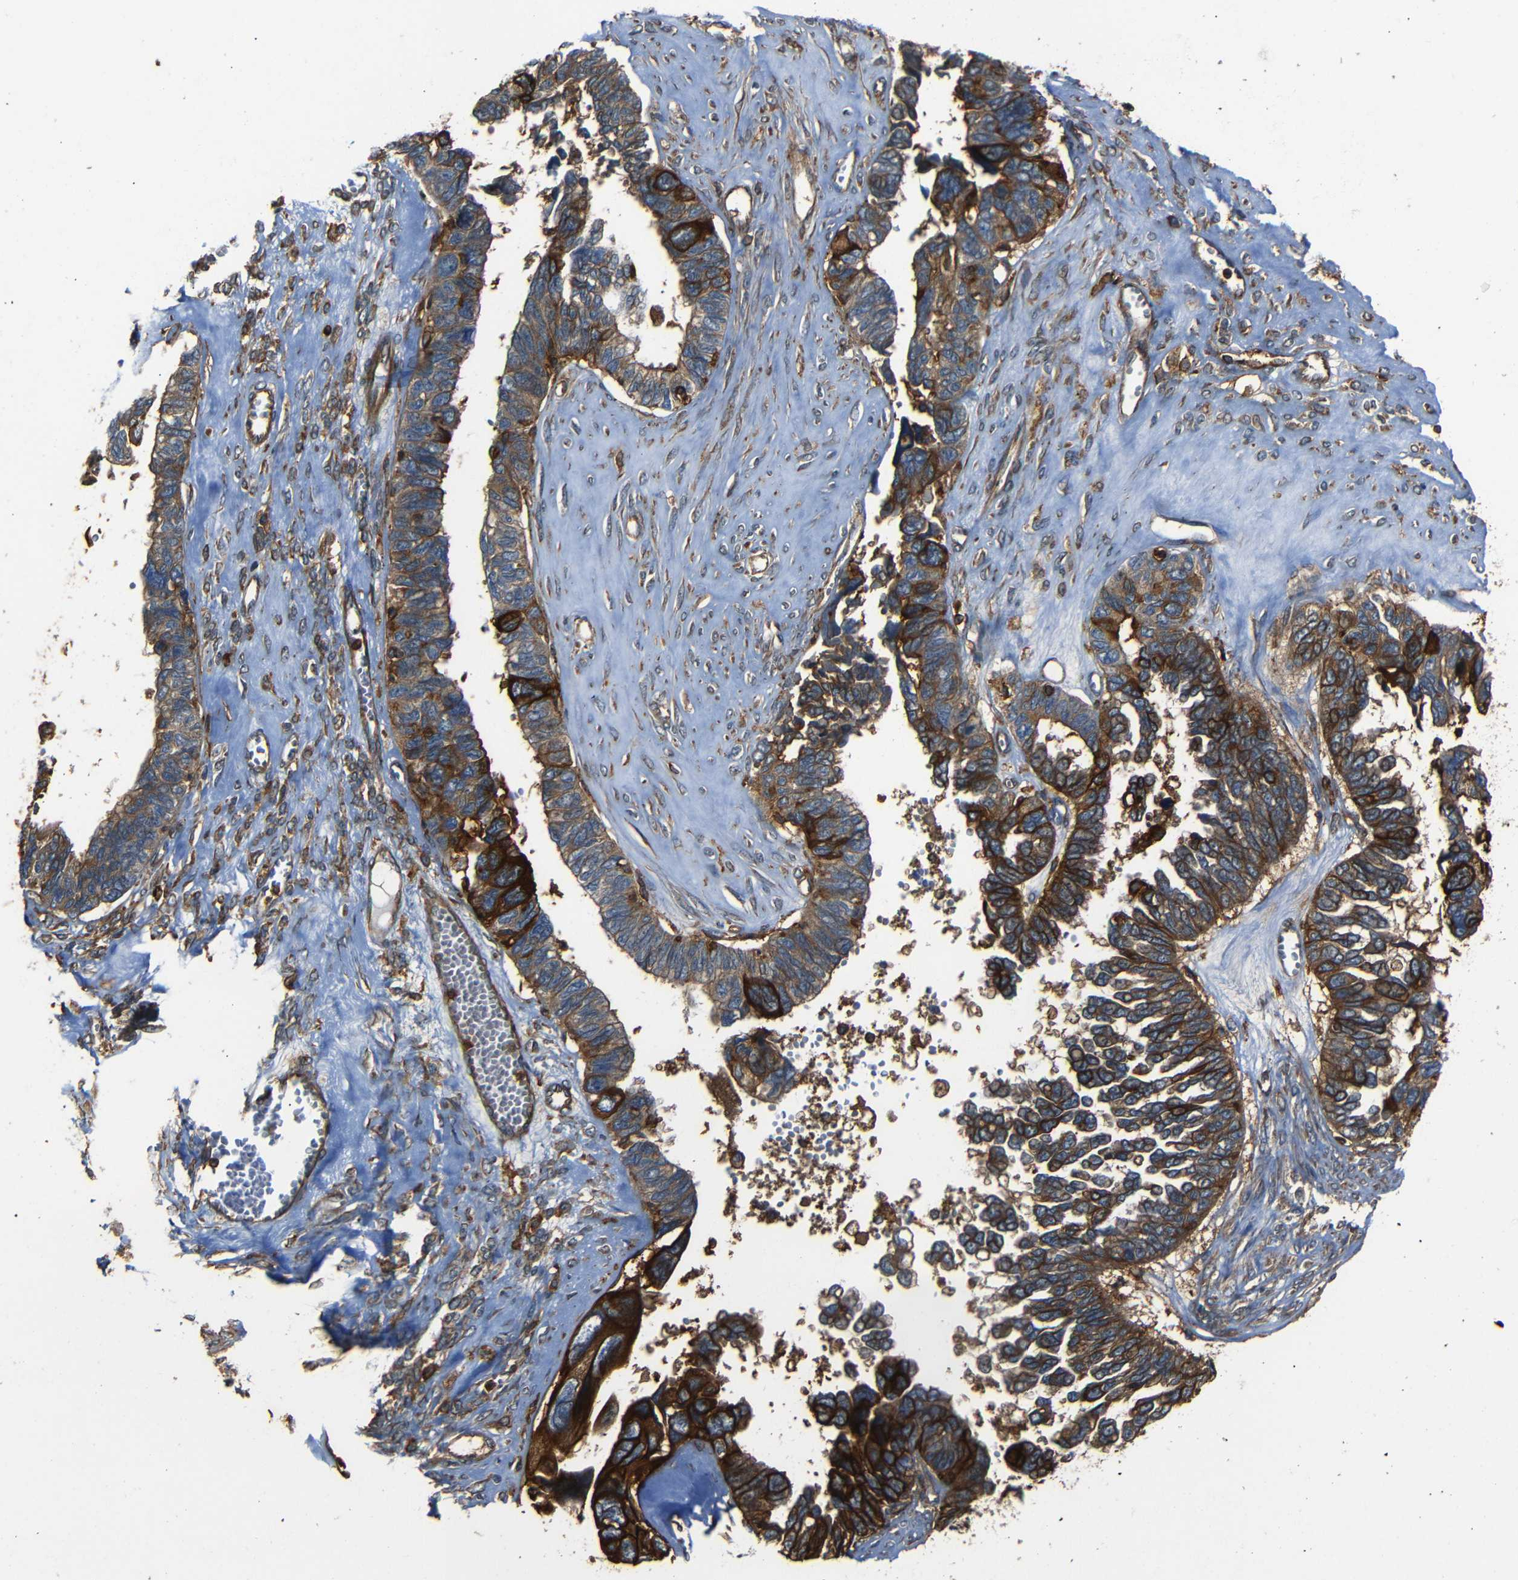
{"staining": {"intensity": "strong", "quantity": ">75%", "location": "cytoplasmic/membranous"}, "tissue": "ovarian cancer", "cell_type": "Tumor cells", "image_type": "cancer", "snomed": [{"axis": "morphology", "description": "Cystadenocarcinoma, serous, NOS"}, {"axis": "topography", "description": "Ovary"}], "caption": "Ovarian serous cystadenocarcinoma stained for a protein (brown) reveals strong cytoplasmic/membranous positive positivity in about >75% of tumor cells.", "gene": "ADGRE5", "patient": {"sex": "female", "age": 79}}